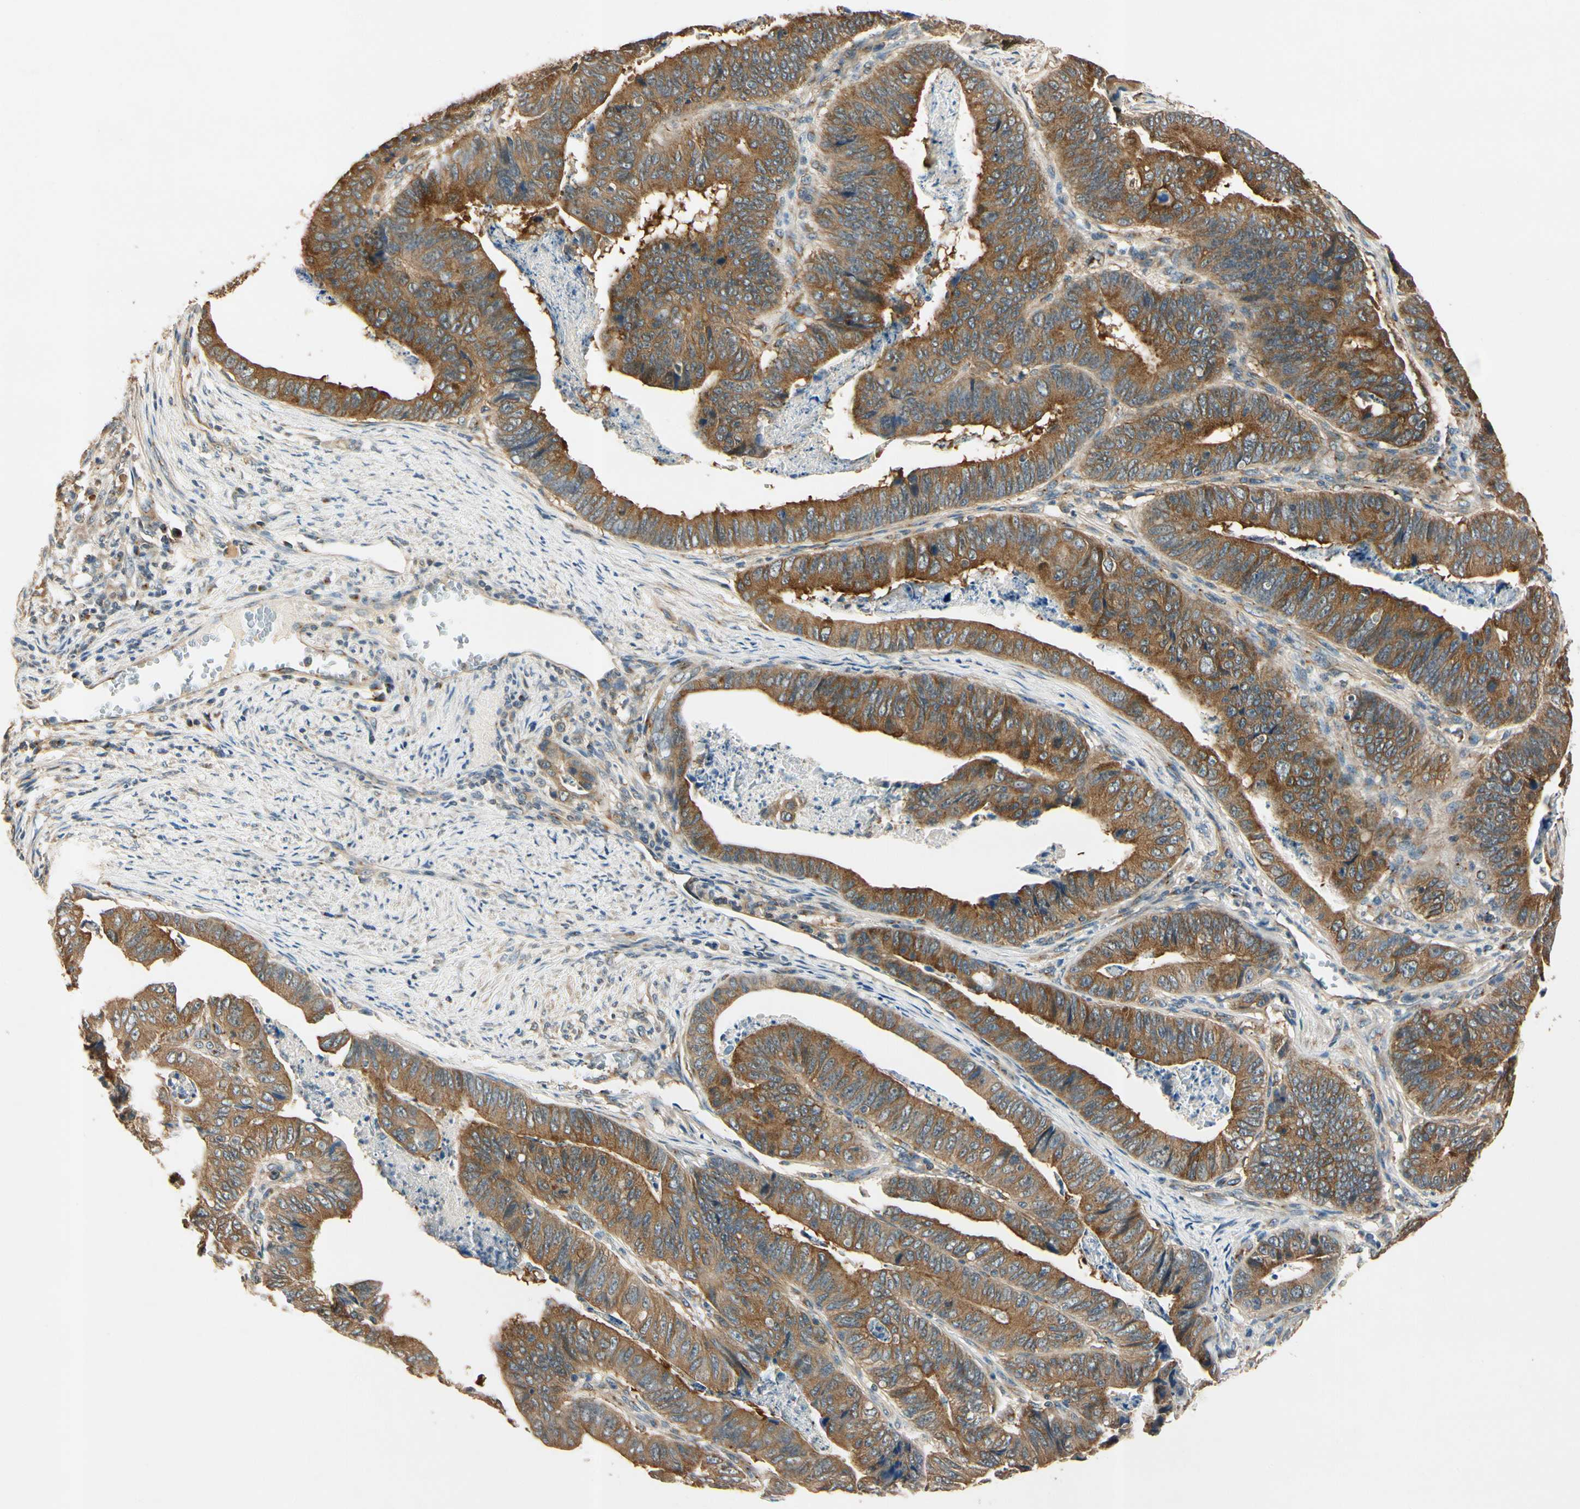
{"staining": {"intensity": "strong", "quantity": ">75%", "location": "cytoplasmic/membranous"}, "tissue": "stomach cancer", "cell_type": "Tumor cells", "image_type": "cancer", "snomed": [{"axis": "morphology", "description": "Adenocarcinoma, NOS"}, {"axis": "topography", "description": "Stomach, lower"}], "caption": "Approximately >75% of tumor cells in stomach cancer (adenocarcinoma) exhibit strong cytoplasmic/membranous protein staining as visualized by brown immunohistochemical staining.", "gene": "AKAP9", "patient": {"sex": "male", "age": 77}}